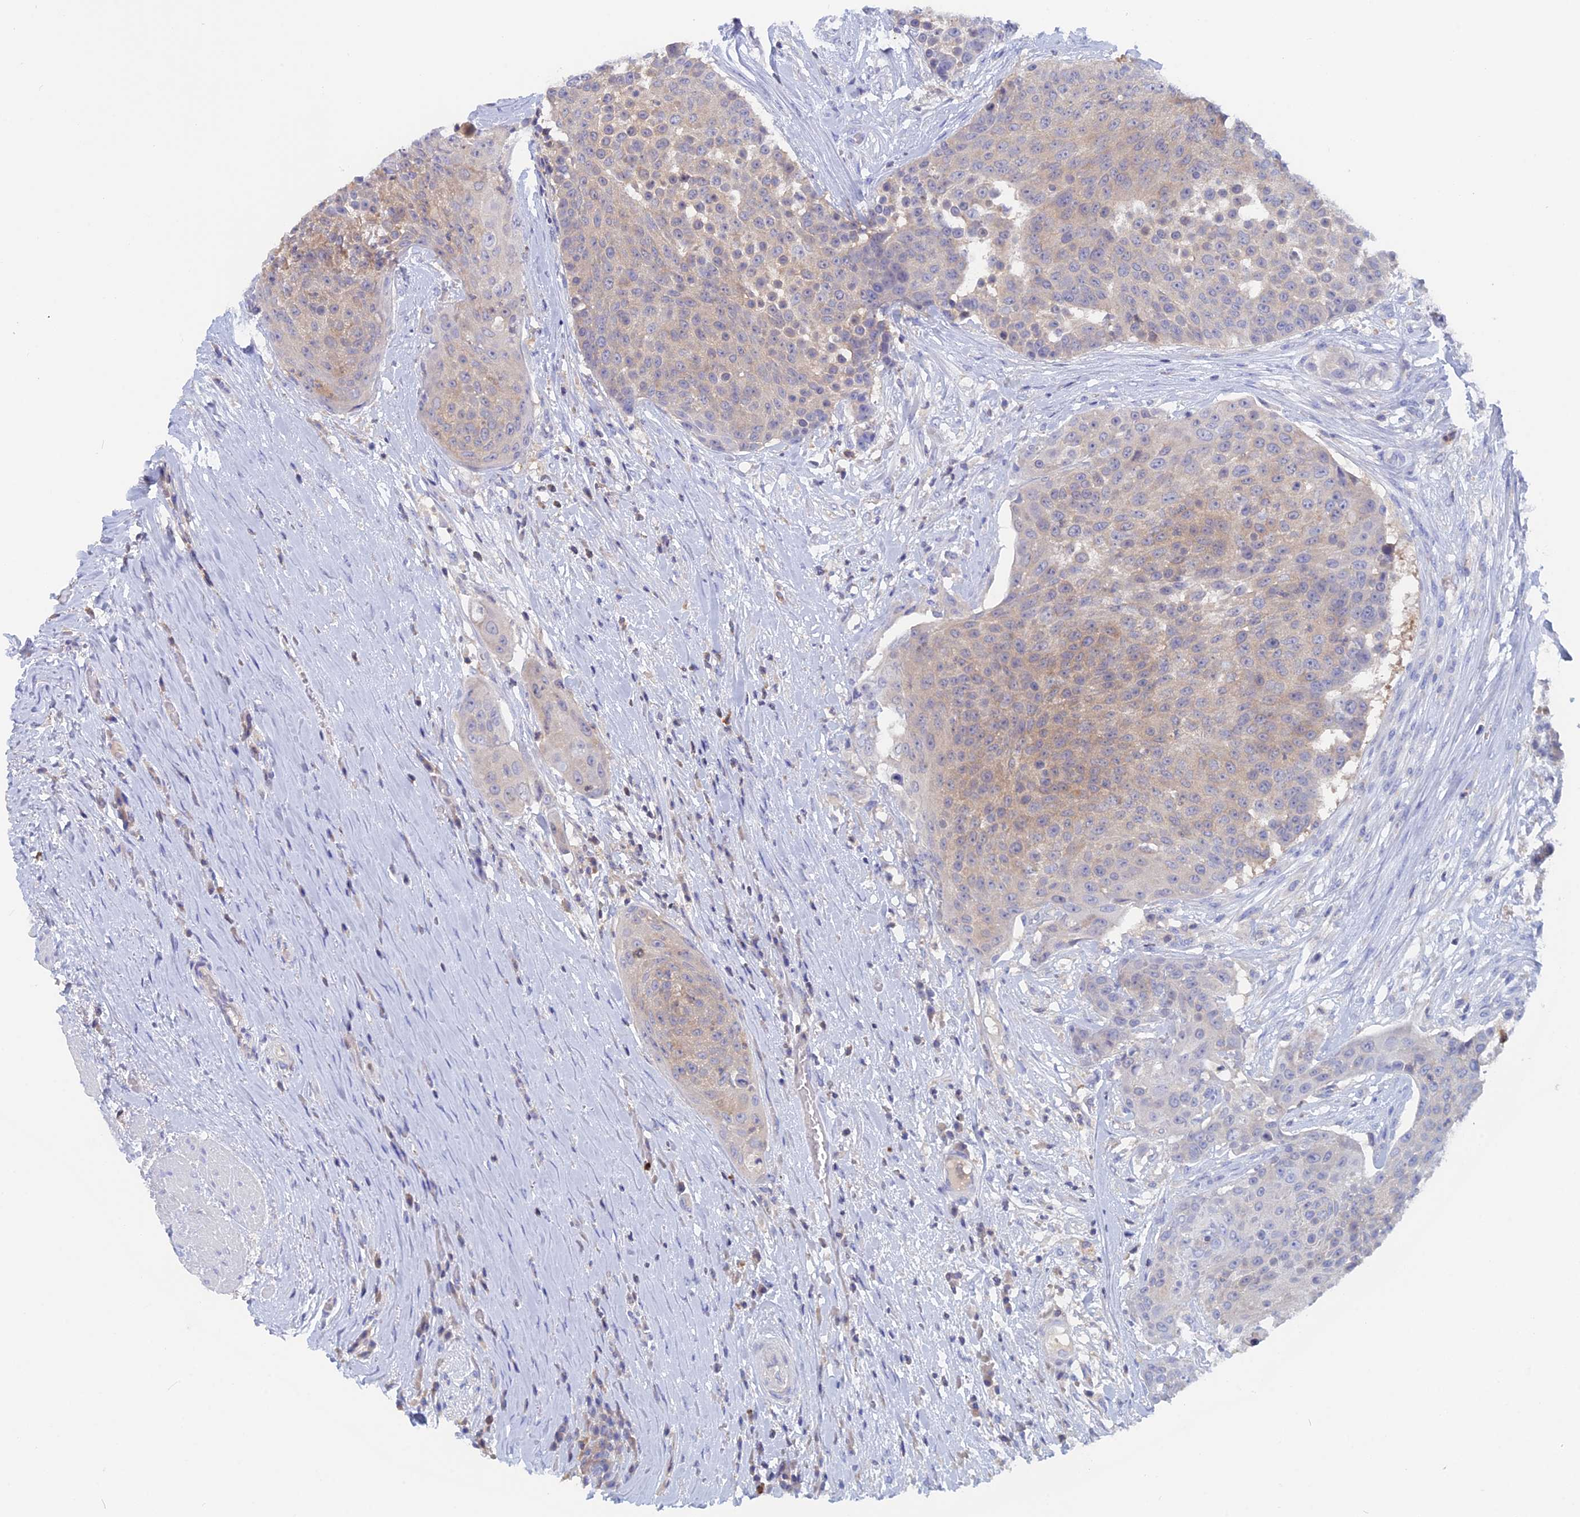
{"staining": {"intensity": "negative", "quantity": "none", "location": "none"}, "tissue": "urothelial cancer", "cell_type": "Tumor cells", "image_type": "cancer", "snomed": [{"axis": "morphology", "description": "Urothelial carcinoma, High grade"}, {"axis": "topography", "description": "Urinary bladder"}], "caption": "This is an immunohistochemistry (IHC) photomicrograph of human high-grade urothelial carcinoma. There is no staining in tumor cells.", "gene": "ACP7", "patient": {"sex": "female", "age": 63}}